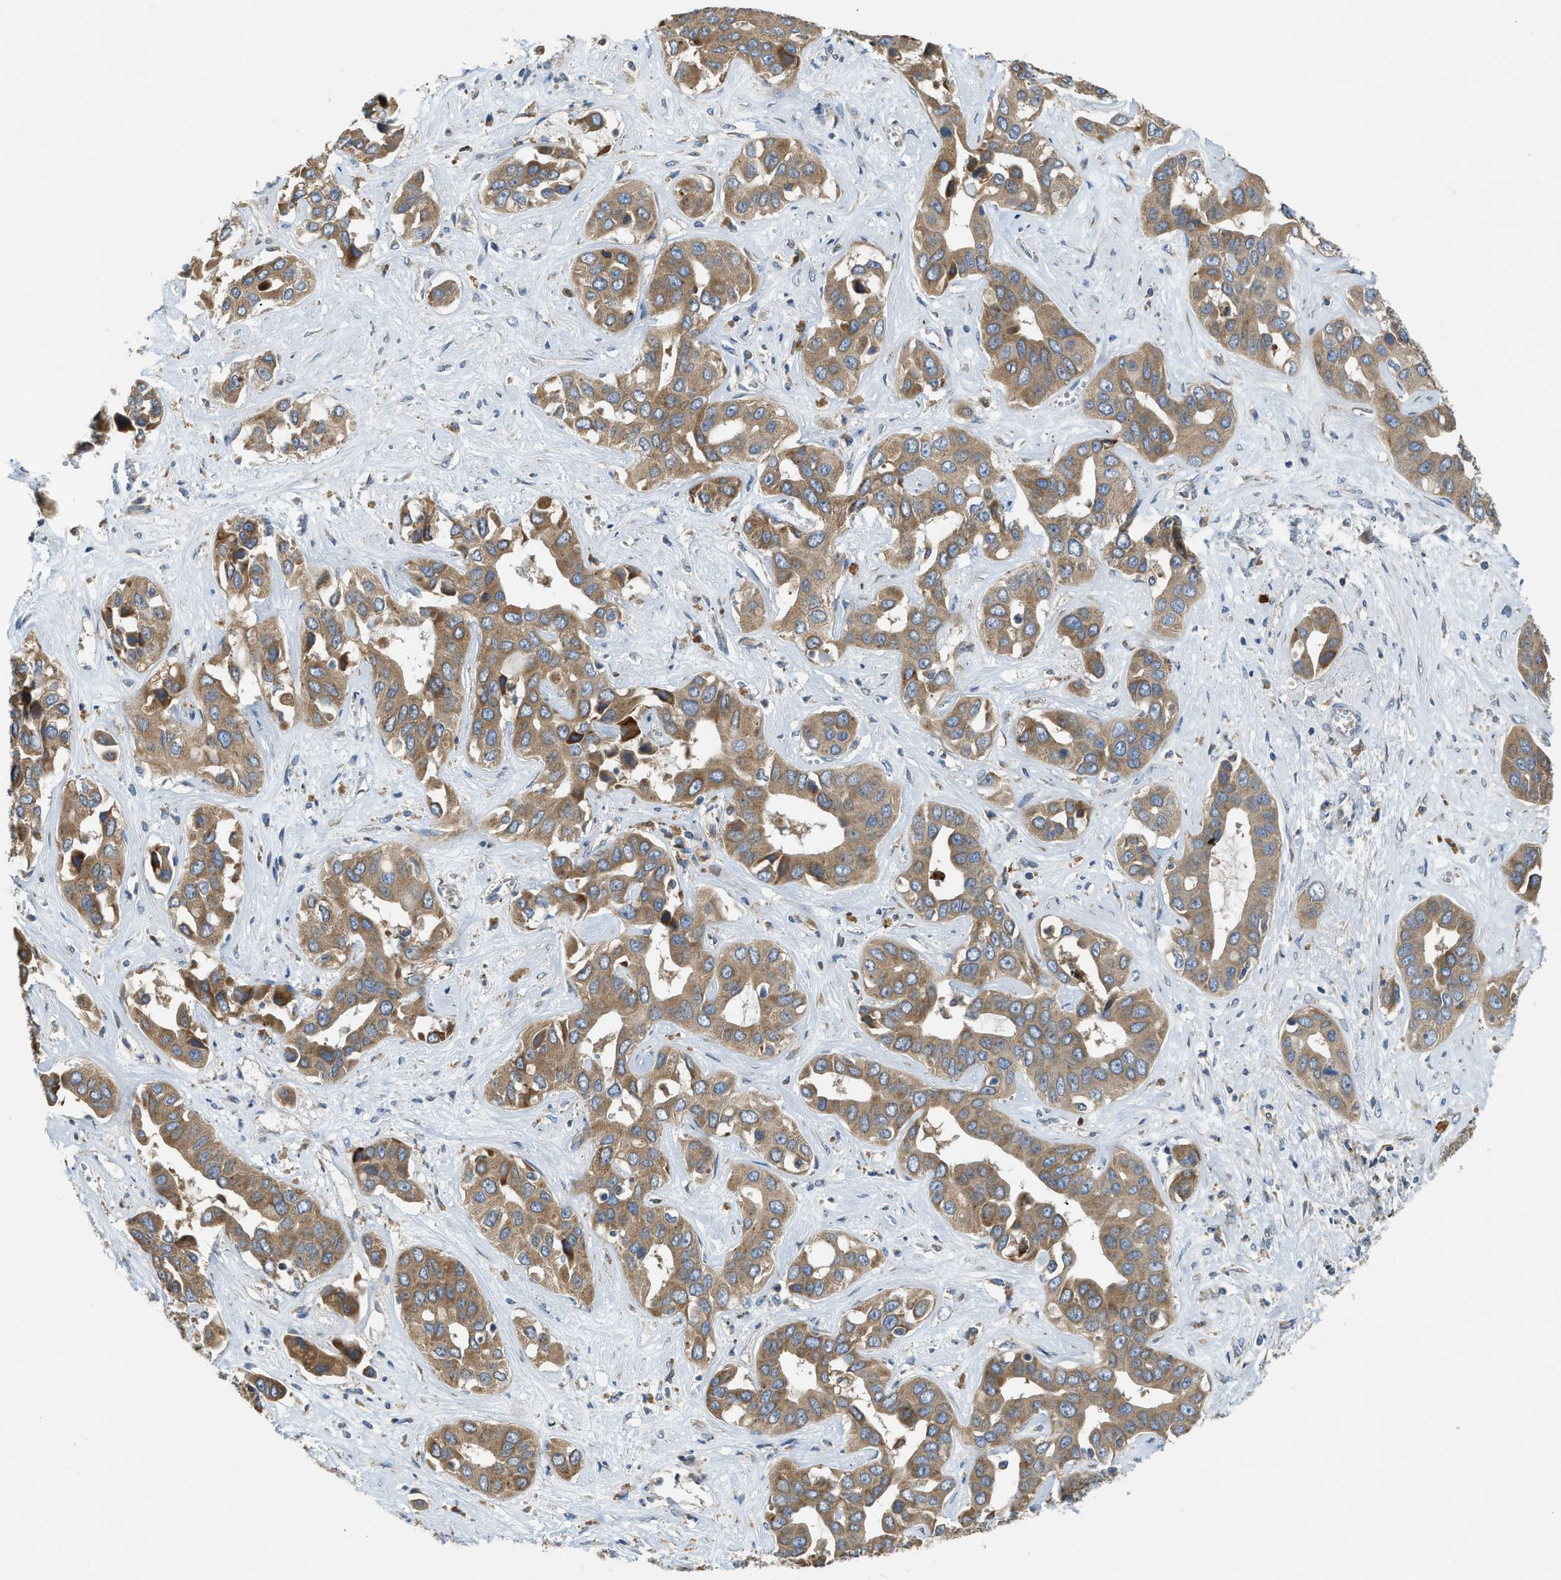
{"staining": {"intensity": "moderate", "quantity": ">75%", "location": "cytoplasmic/membranous"}, "tissue": "liver cancer", "cell_type": "Tumor cells", "image_type": "cancer", "snomed": [{"axis": "morphology", "description": "Cholangiocarcinoma"}, {"axis": "topography", "description": "Liver"}], "caption": "Tumor cells show medium levels of moderate cytoplasmic/membranous positivity in about >75% of cells in human liver cancer (cholangiocarcinoma). (Brightfield microscopy of DAB IHC at high magnification).", "gene": "TMEM68", "patient": {"sex": "female", "age": 52}}